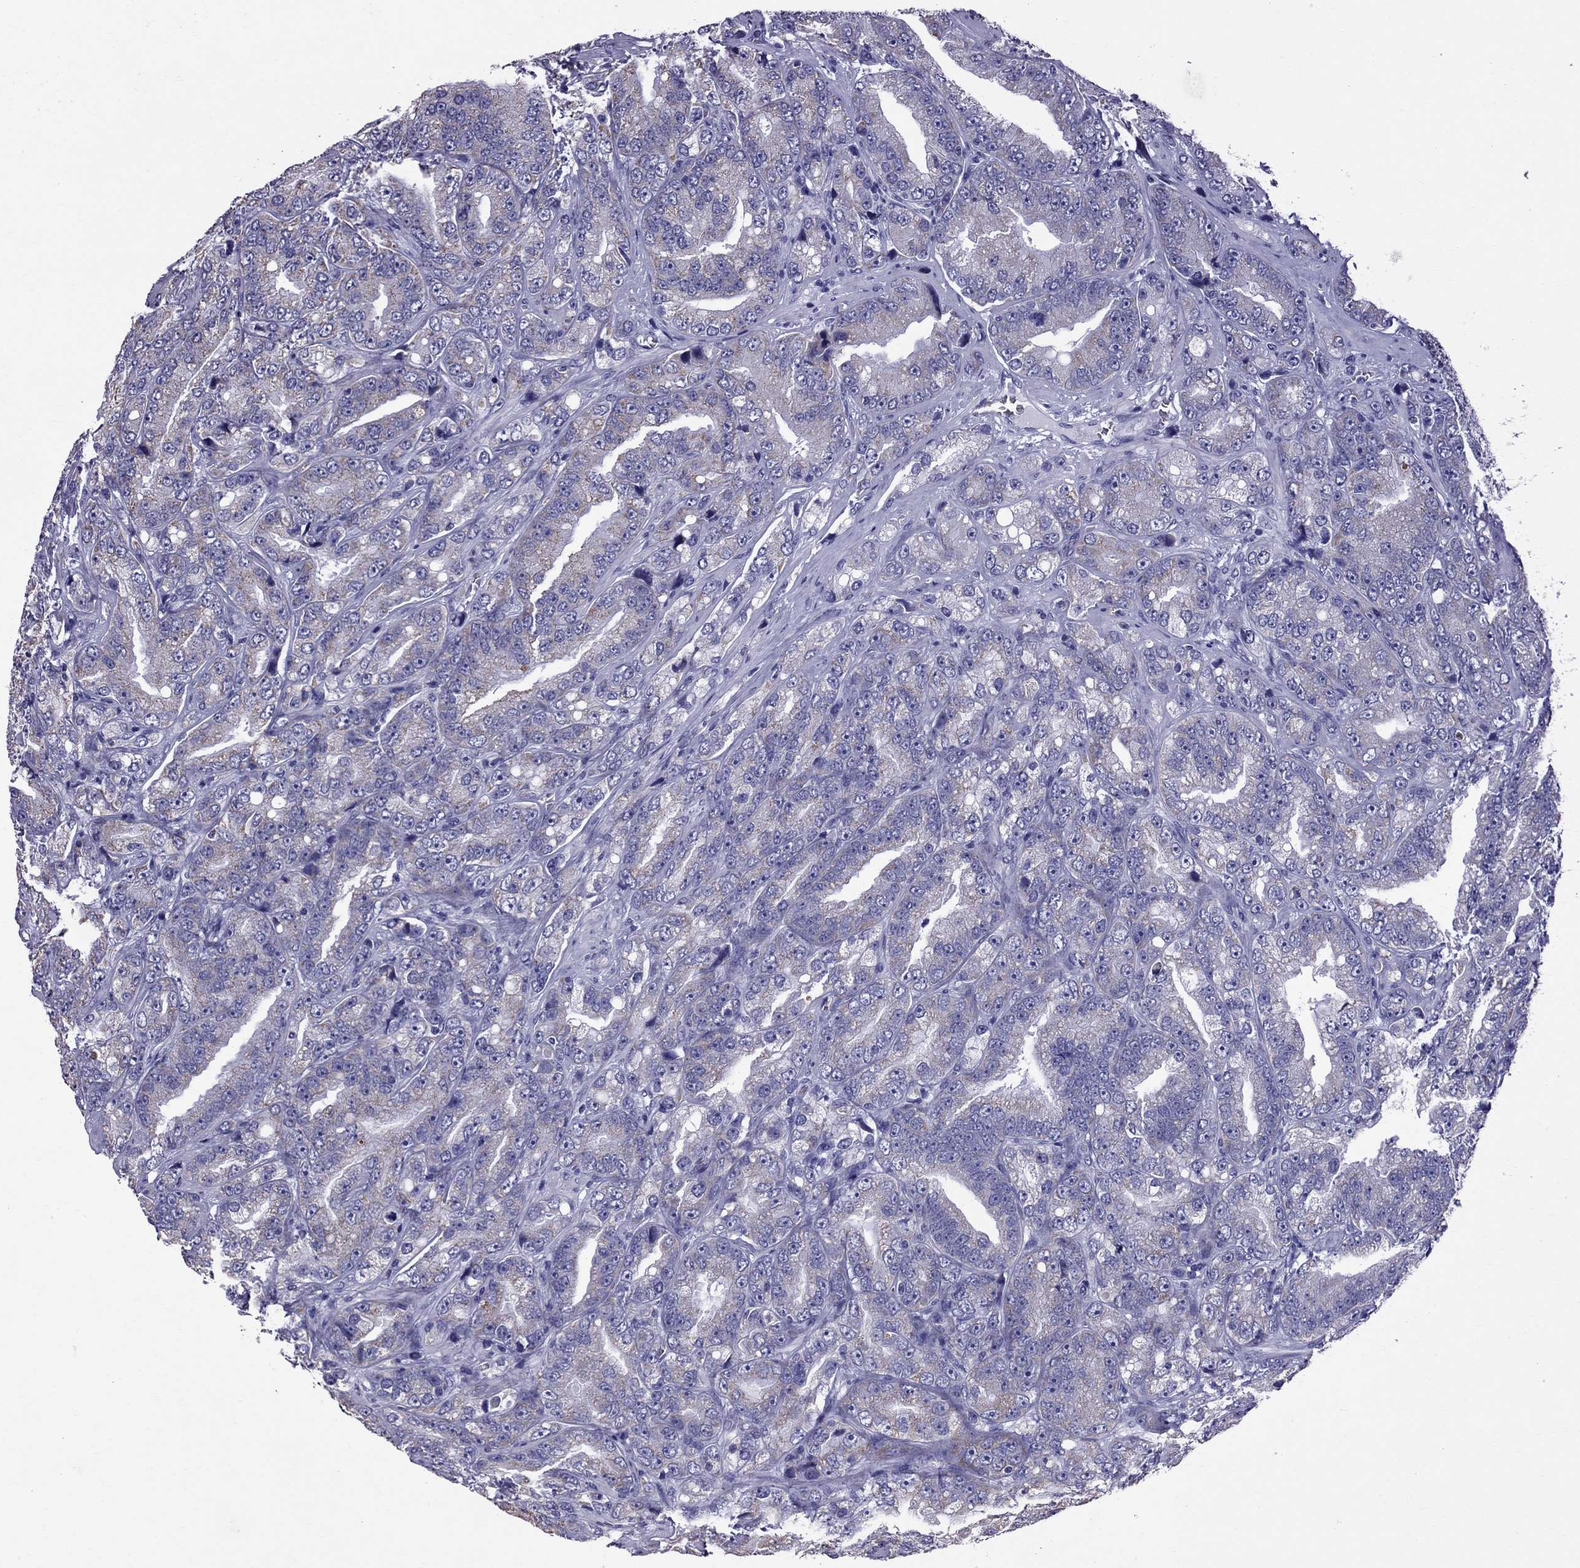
{"staining": {"intensity": "negative", "quantity": "none", "location": "none"}, "tissue": "prostate cancer", "cell_type": "Tumor cells", "image_type": "cancer", "snomed": [{"axis": "morphology", "description": "Adenocarcinoma, NOS"}, {"axis": "topography", "description": "Prostate"}], "caption": "Tumor cells are negative for protein expression in human prostate cancer (adenocarcinoma).", "gene": "TTLL13", "patient": {"sex": "male", "age": 63}}